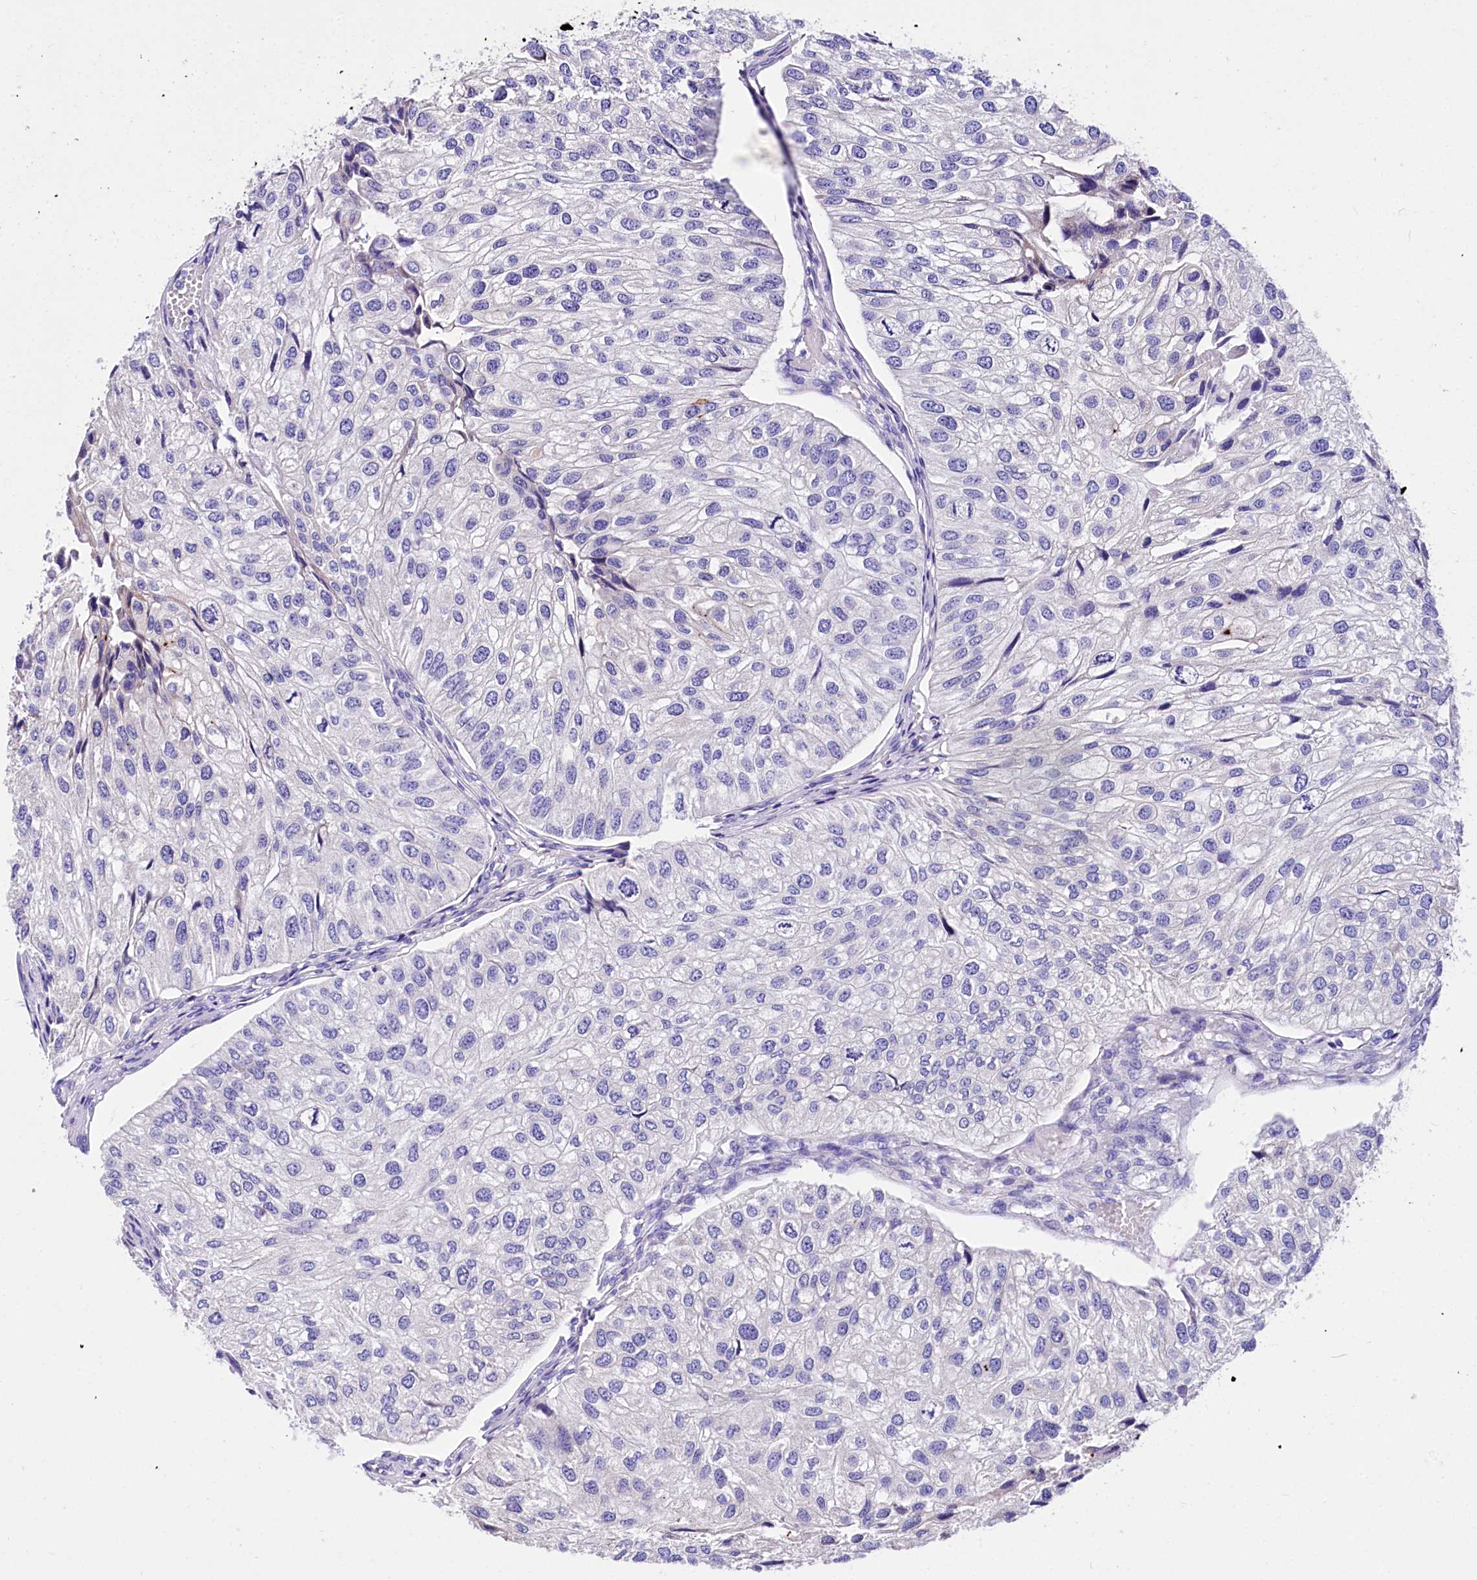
{"staining": {"intensity": "negative", "quantity": "none", "location": "none"}, "tissue": "urothelial cancer", "cell_type": "Tumor cells", "image_type": "cancer", "snomed": [{"axis": "morphology", "description": "Urothelial carcinoma, Low grade"}, {"axis": "topography", "description": "Urinary bladder"}], "caption": "This is an IHC micrograph of human low-grade urothelial carcinoma. There is no expression in tumor cells.", "gene": "A2ML1", "patient": {"sex": "female", "age": 89}}